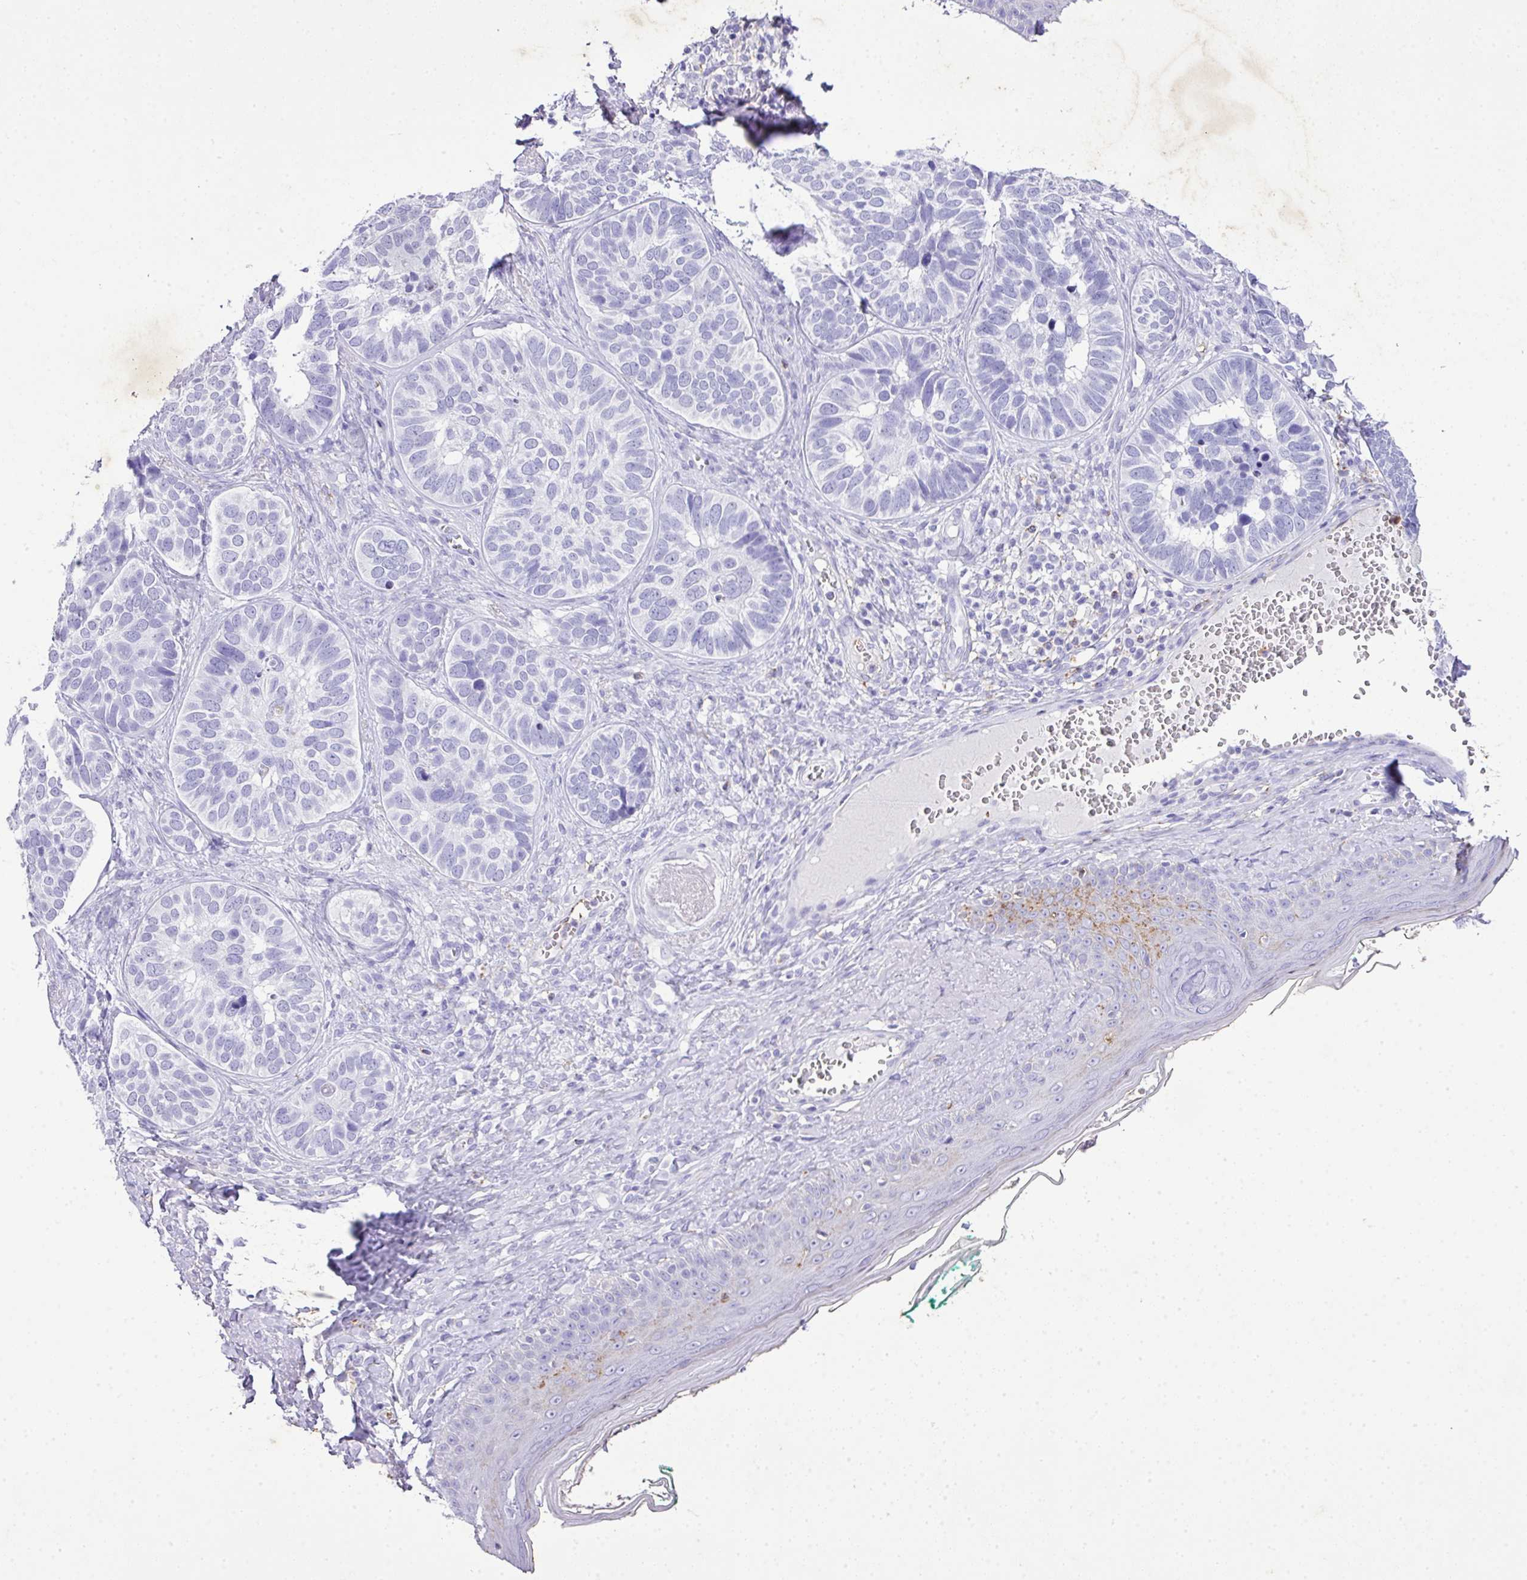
{"staining": {"intensity": "weak", "quantity": "25%-75%", "location": "cytoplasmic/membranous"}, "tissue": "skin cancer", "cell_type": "Tumor cells", "image_type": "cancer", "snomed": [{"axis": "morphology", "description": "Basal cell carcinoma"}, {"axis": "topography", "description": "Skin"}], "caption": "Immunohistochemical staining of human skin cancer (basal cell carcinoma) displays weak cytoplasmic/membranous protein positivity in approximately 25%-75% of tumor cells.", "gene": "KCNJ11", "patient": {"sex": "male", "age": 62}}